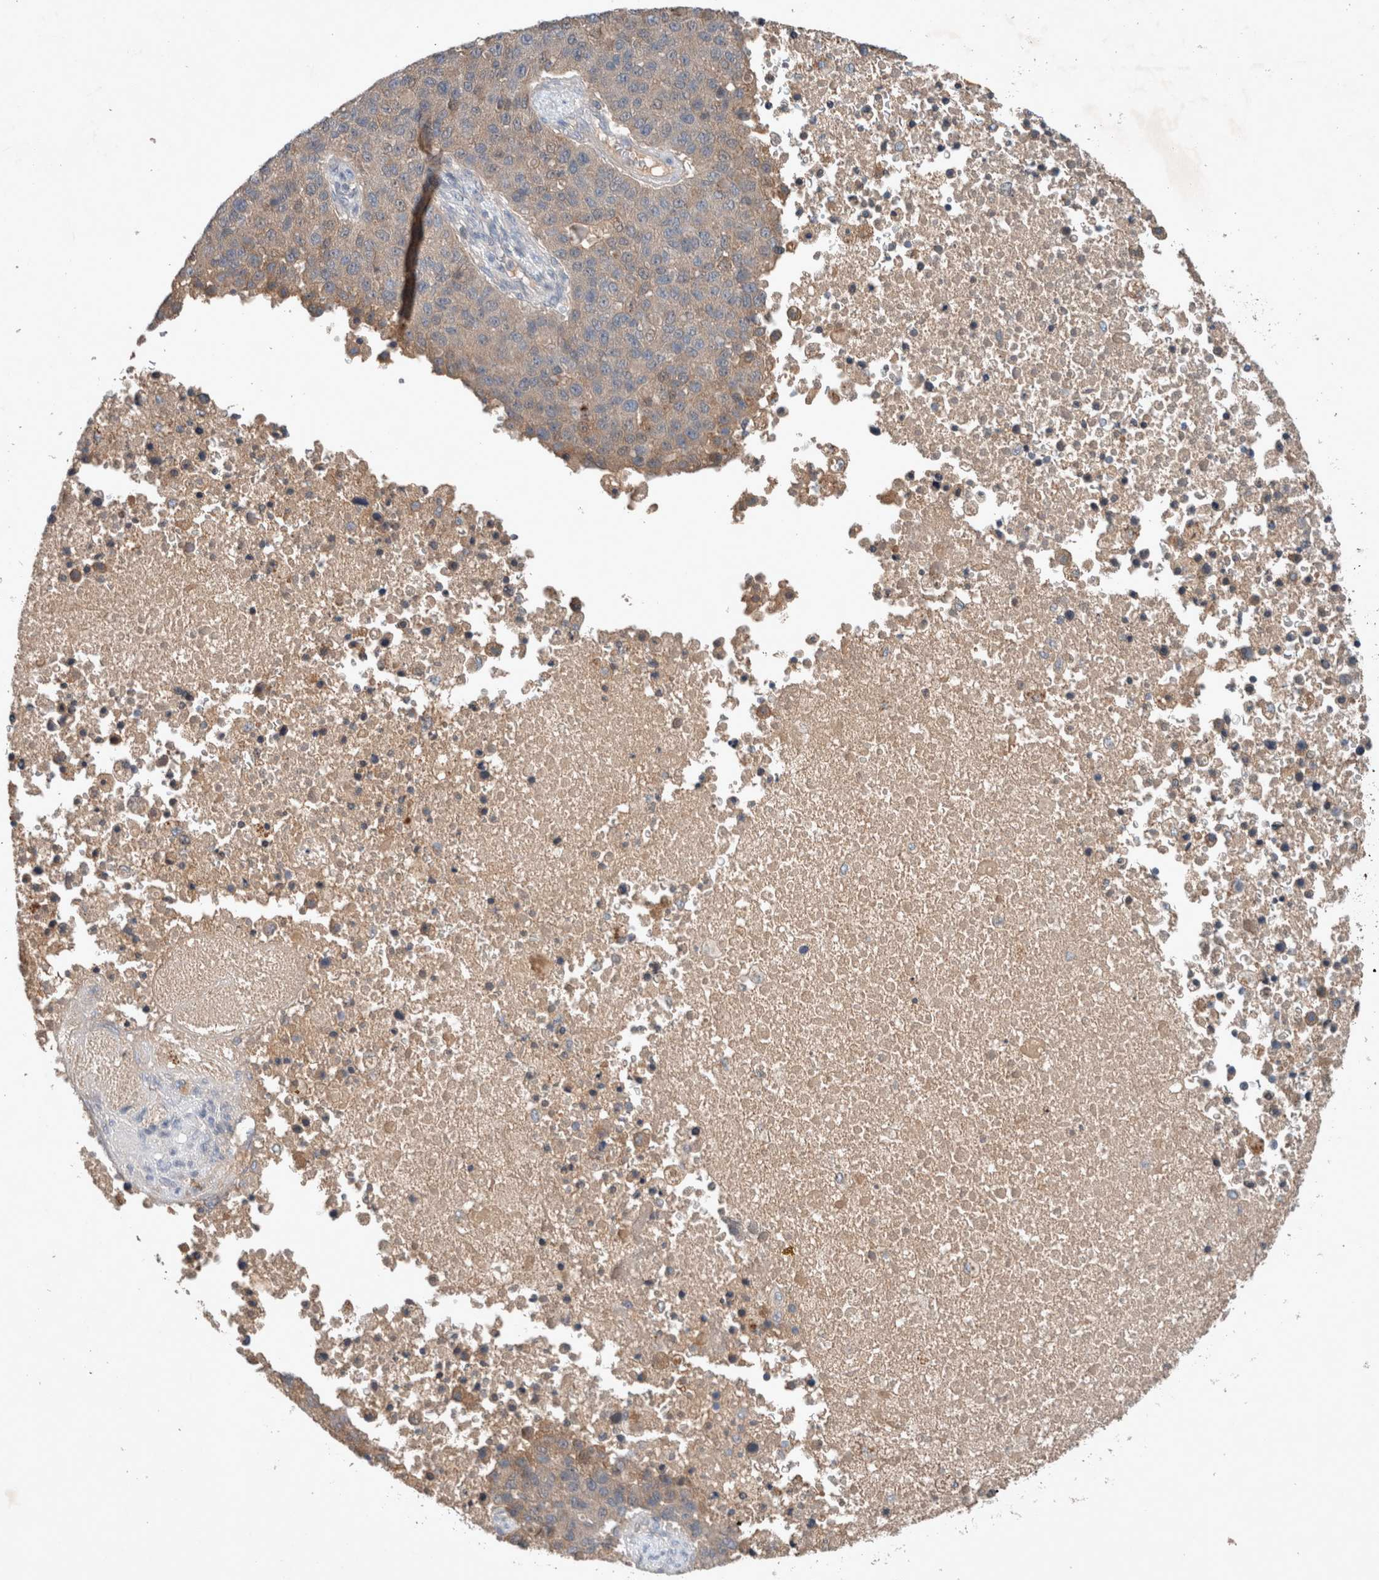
{"staining": {"intensity": "weak", "quantity": ">75%", "location": "cytoplasmic/membranous"}, "tissue": "pancreatic cancer", "cell_type": "Tumor cells", "image_type": "cancer", "snomed": [{"axis": "morphology", "description": "Adenocarcinoma, NOS"}, {"axis": "topography", "description": "Pancreas"}], "caption": "Immunohistochemistry (IHC) photomicrograph of human pancreatic cancer (adenocarcinoma) stained for a protein (brown), which displays low levels of weak cytoplasmic/membranous staining in about >75% of tumor cells.", "gene": "UGCG", "patient": {"sex": "female", "age": 61}}